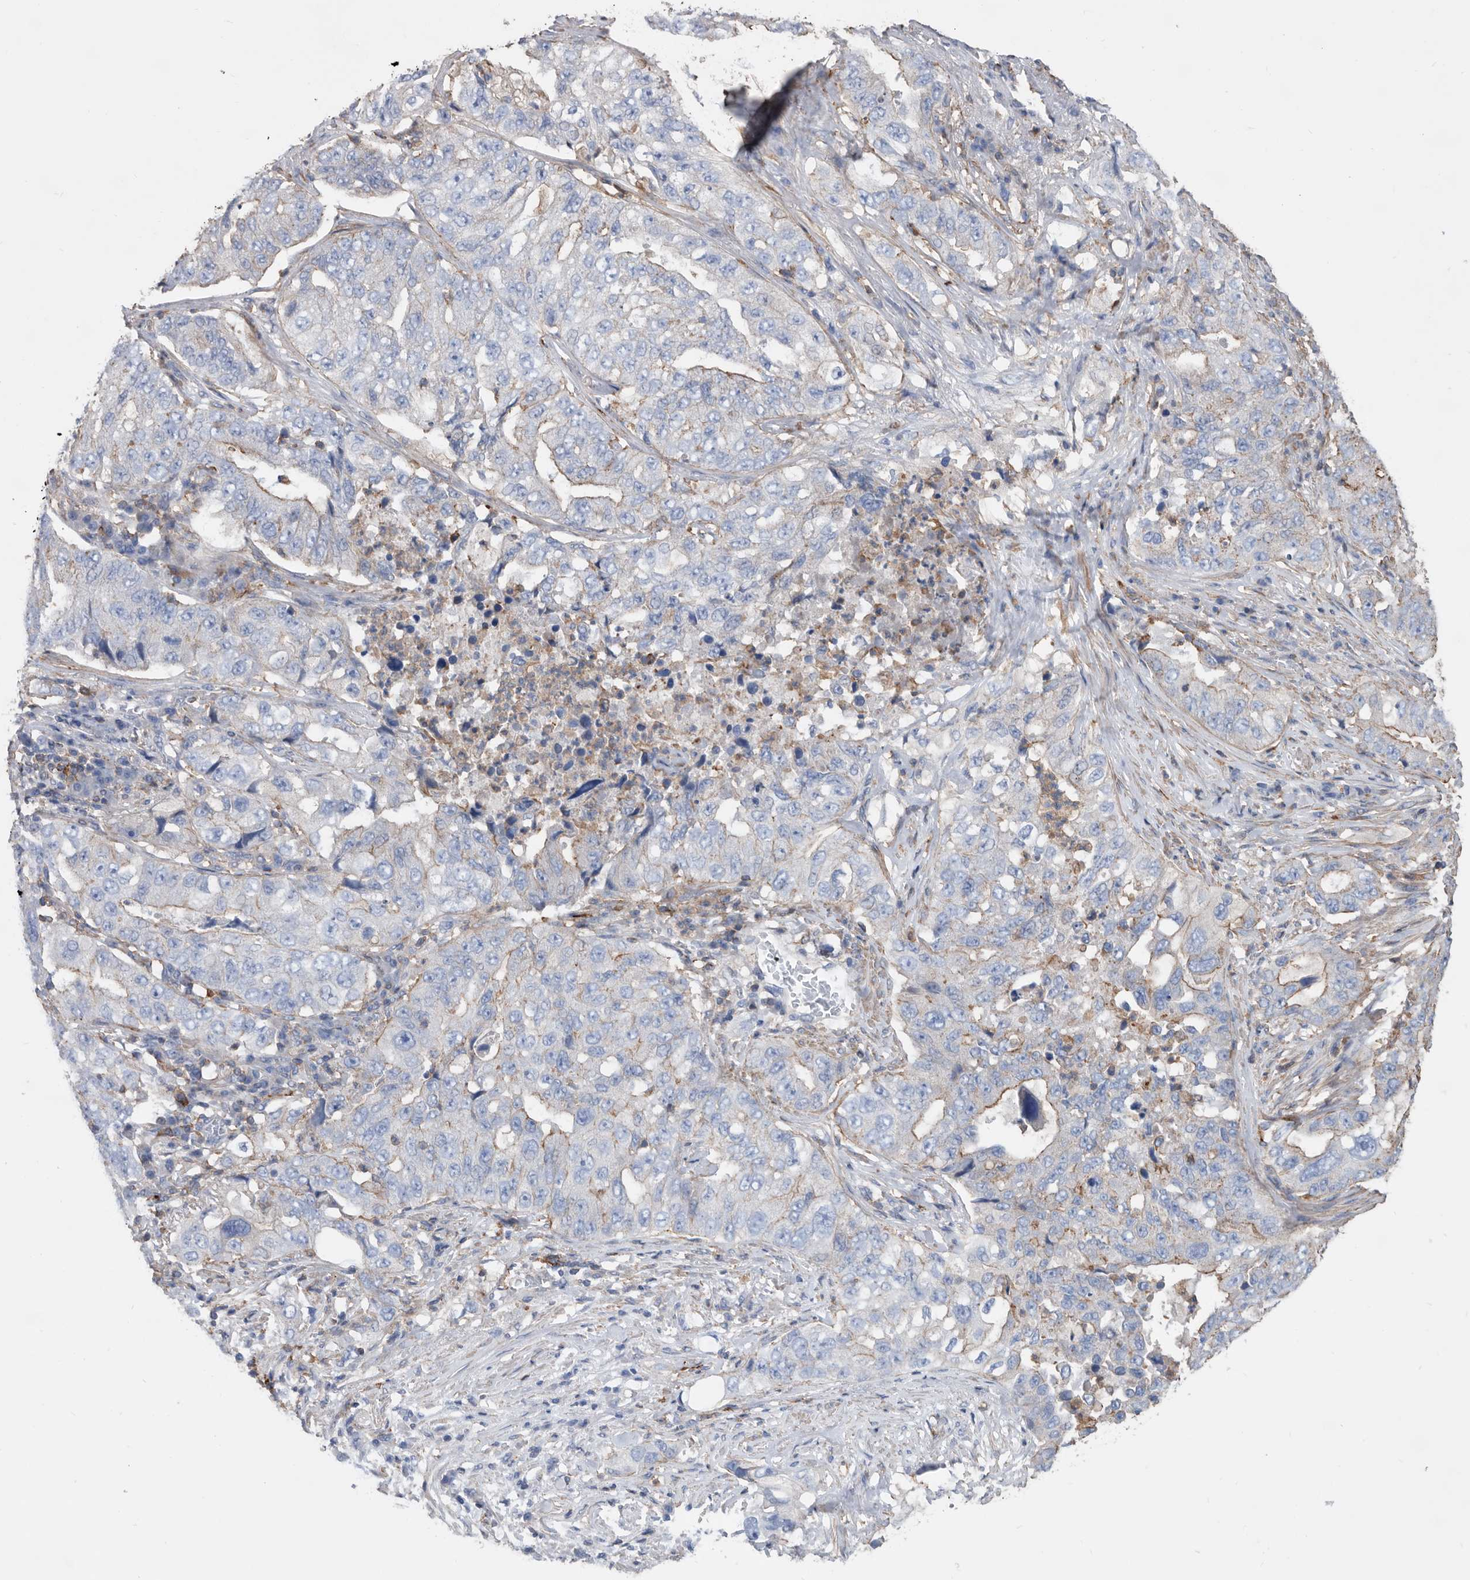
{"staining": {"intensity": "weak", "quantity": "25%-75%", "location": "cytoplasmic/membranous"}, "tissue": "lung cancer", "cell_type": "Tumor cells", "image_type": "cancer", "snomed": [{"axis": "morphology", "description": "Adenocarcinoma, NOS"}, {"axis": "topography", "description": "Lung"}], "caption": "Immunohistochemistry staining of lung adenocarcinoma, which shows low levels of weak cytoplasmic/membranous positivity in about 25%-75% of tumor cells indicating weak cytoplasmic/membranous protein expression. The staining was performed using DAB (brown) for protein detection and nuclei were counterstained in hematoxylin (blue).", "gene": "MS4A4A", "patient": {"sex": "female", "age": 51}}